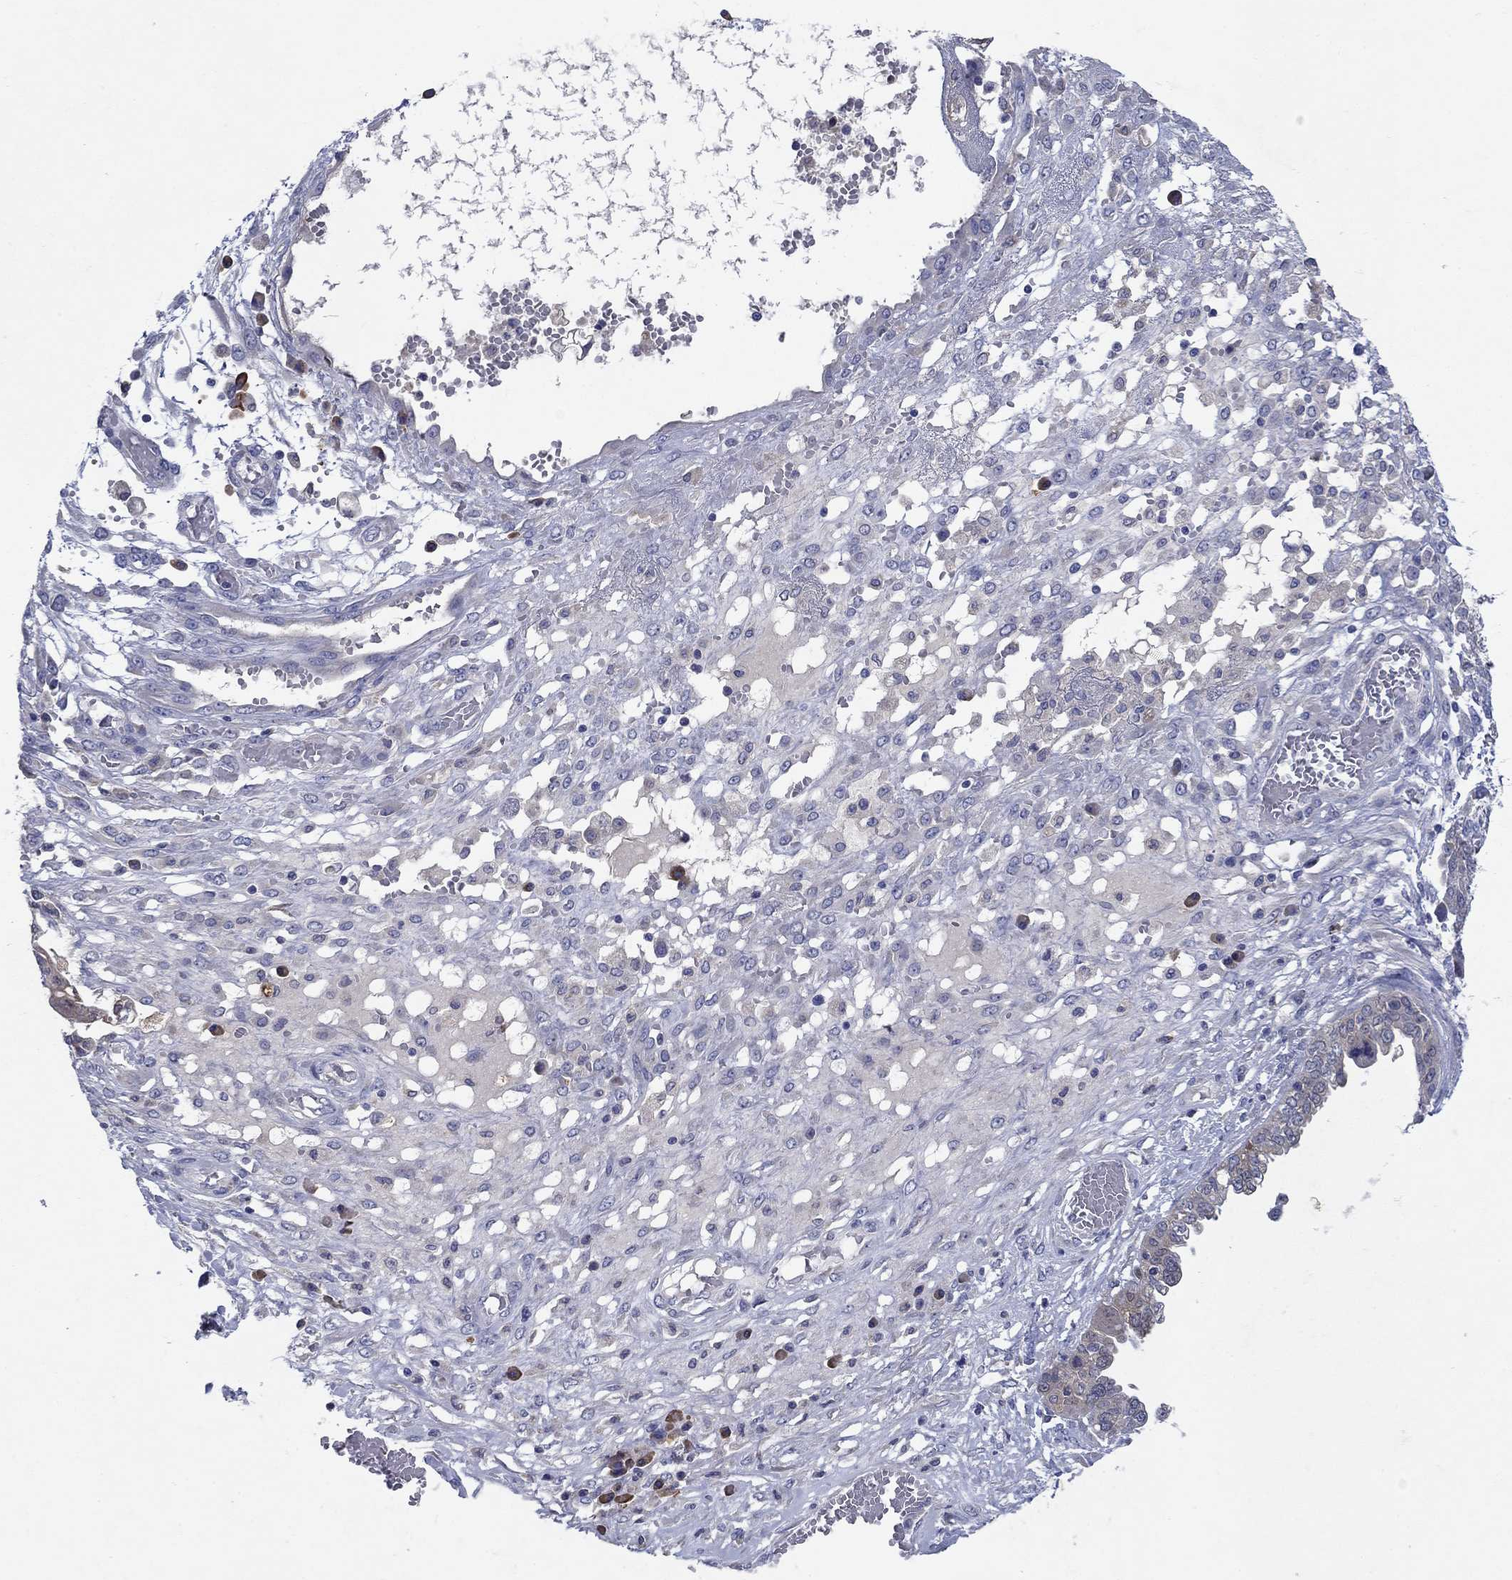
{"staining": {"intensity": "negative", "quantity": "none", "location": "none"}, "tissue": "ovarian cancer", "cell_type": "Tumor cells", "image_type": "cancer", "snomed": [{"axis": "morphology", "description": "Cystadenocarcinoma, serous, NOS"}, {"axis": "topography", "description": "Ovary"}], "caption": "The histopathology image reveals no staining of tumor cells in serous cystadenocarcinoma (ovarian).", "gene": "SULT2B1", "patient": {"sex": "female", "age": 67}}